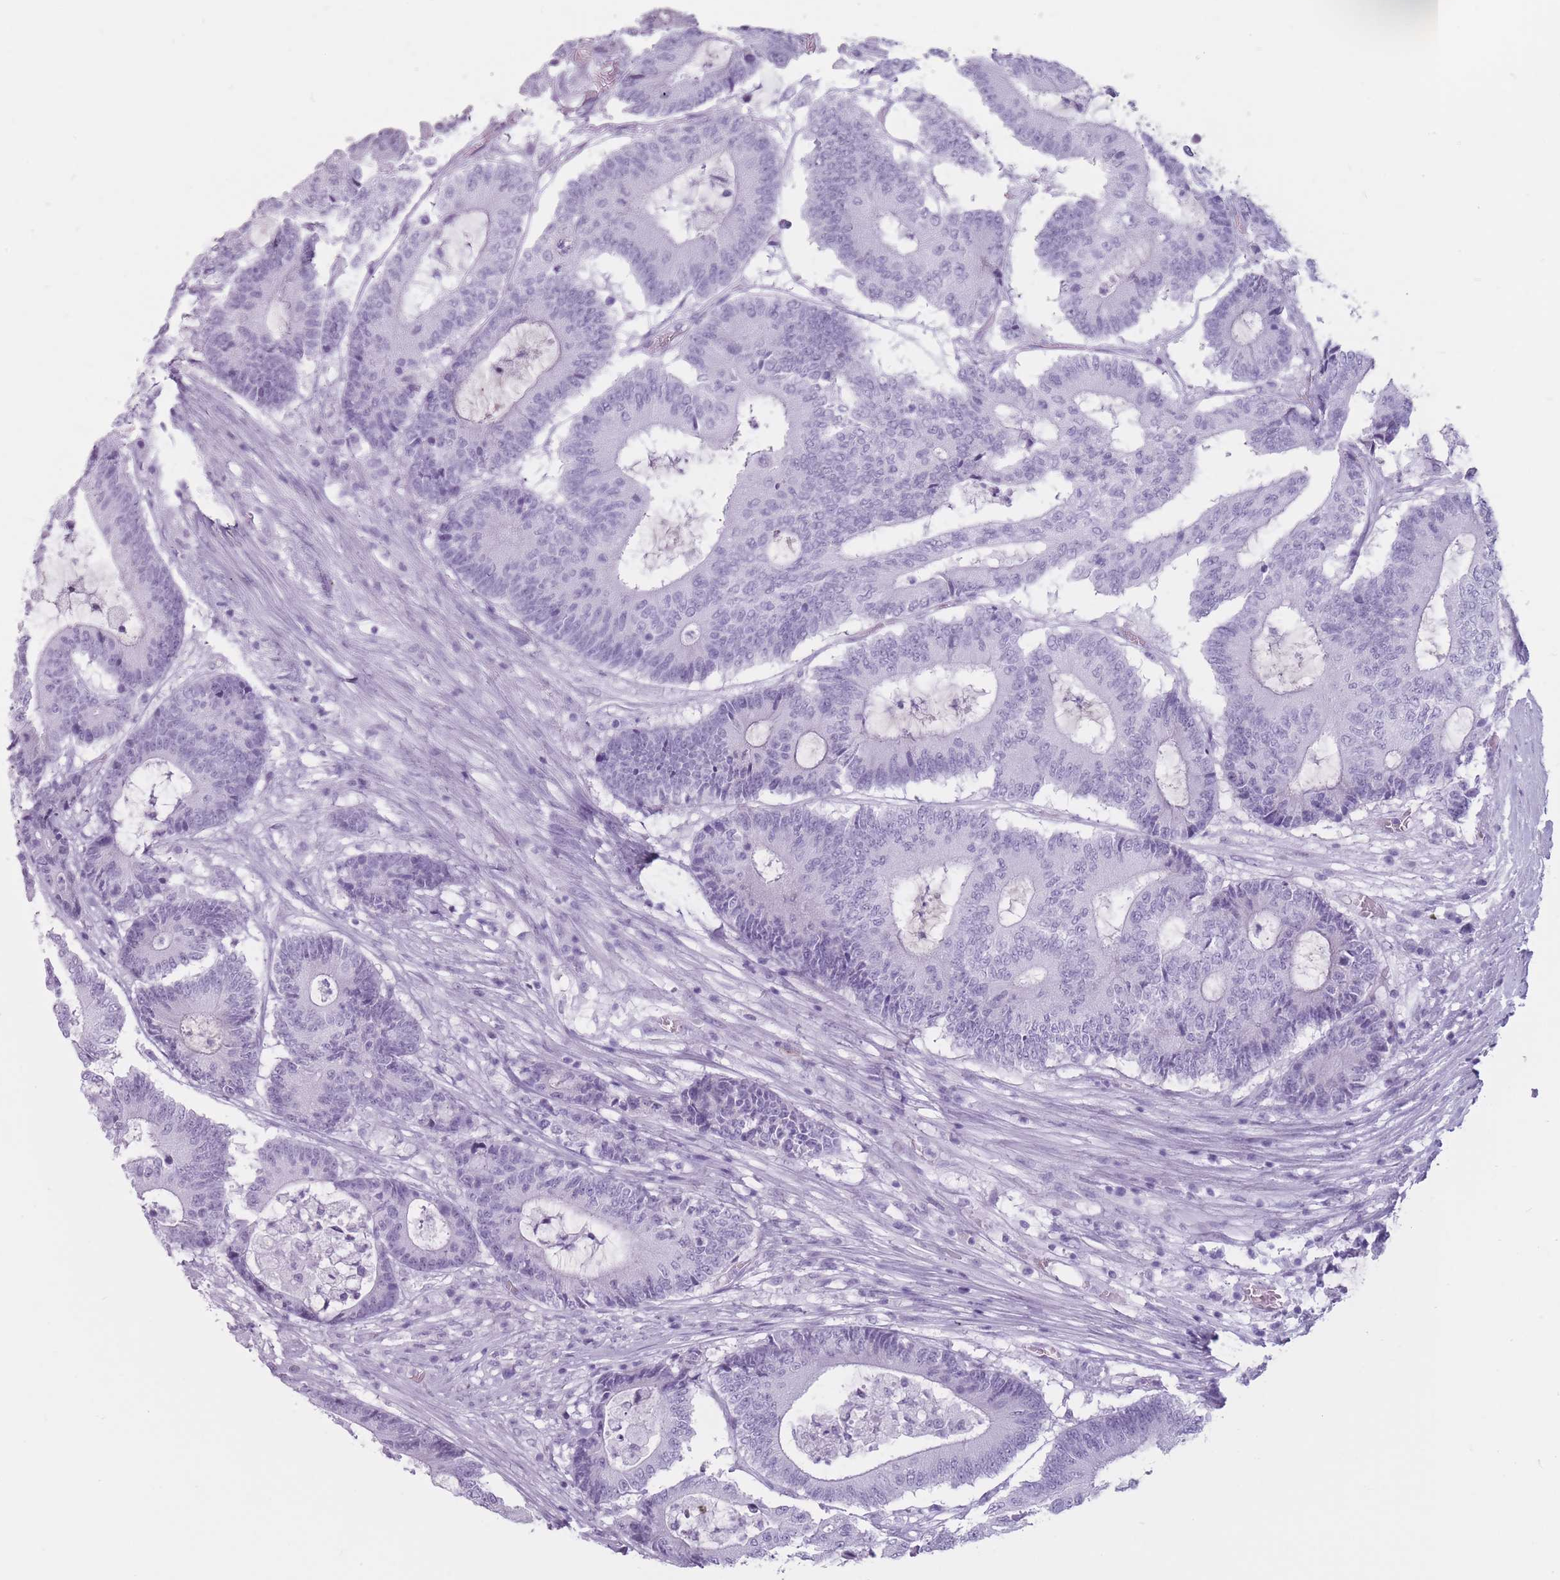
{"staining": {"intensity": "negative", "quantity": "none", "location": "none"}, "tissue": "colorectal cancer", "cell_type": "Tumor cells", "image_type": "cancer", "snomed": [{"axis": "morphology", "description": "Adenocarcinoma, NOS"}, {"axis": "topography", "description": "Colon"}], "caption": "A micrograph of adenocarcinoma (colorectal) stained for a protein exhibits no brown staining in tumor cells. (DAB immunohistochemistry (IHC) visualized using brightfield microscopy, high magnification).", "gene": "PNMA3", "patient": {"sex": "female", "age": 84}}